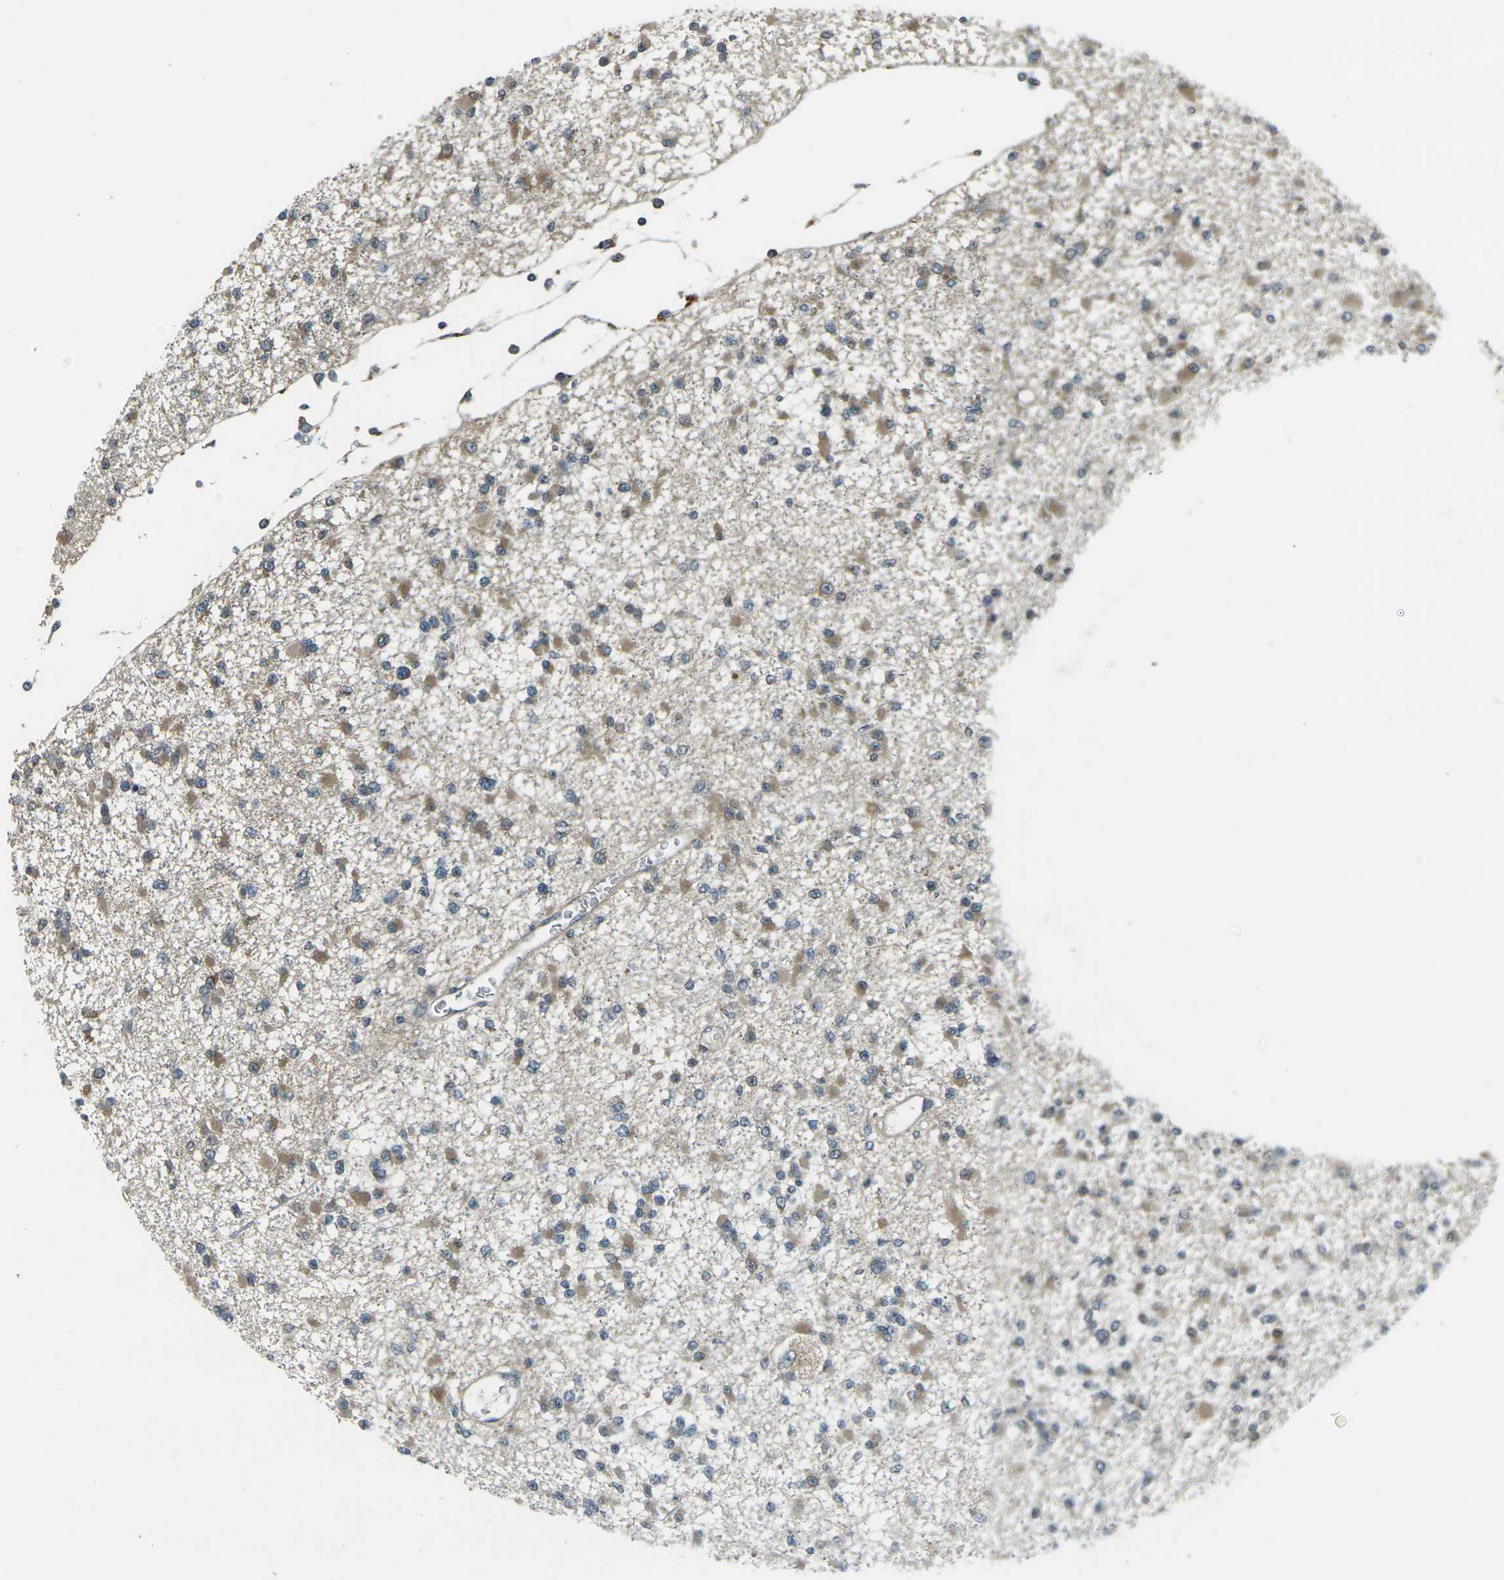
{"staining": {"intensity": "moderate", "quantity": "25%-75%", "location": "cytoplasmic/membranous"}, "tissue": "glioma", "cell_type": "Tumor cells", "image_type": "cancer", "snomed": [{"axis": "morphology", "description": "Glioma, malignant, Low grade"}, {"axis": "topography", "description": "Brain"}], "caption": "Glioma stained with a brown dye shows moderate cytoplasmic/membranous positive expression in approximately 25%-75% of tumor cells.", "gene": "LSMEM1", "patient": {"sex": "female", "age": 22}}